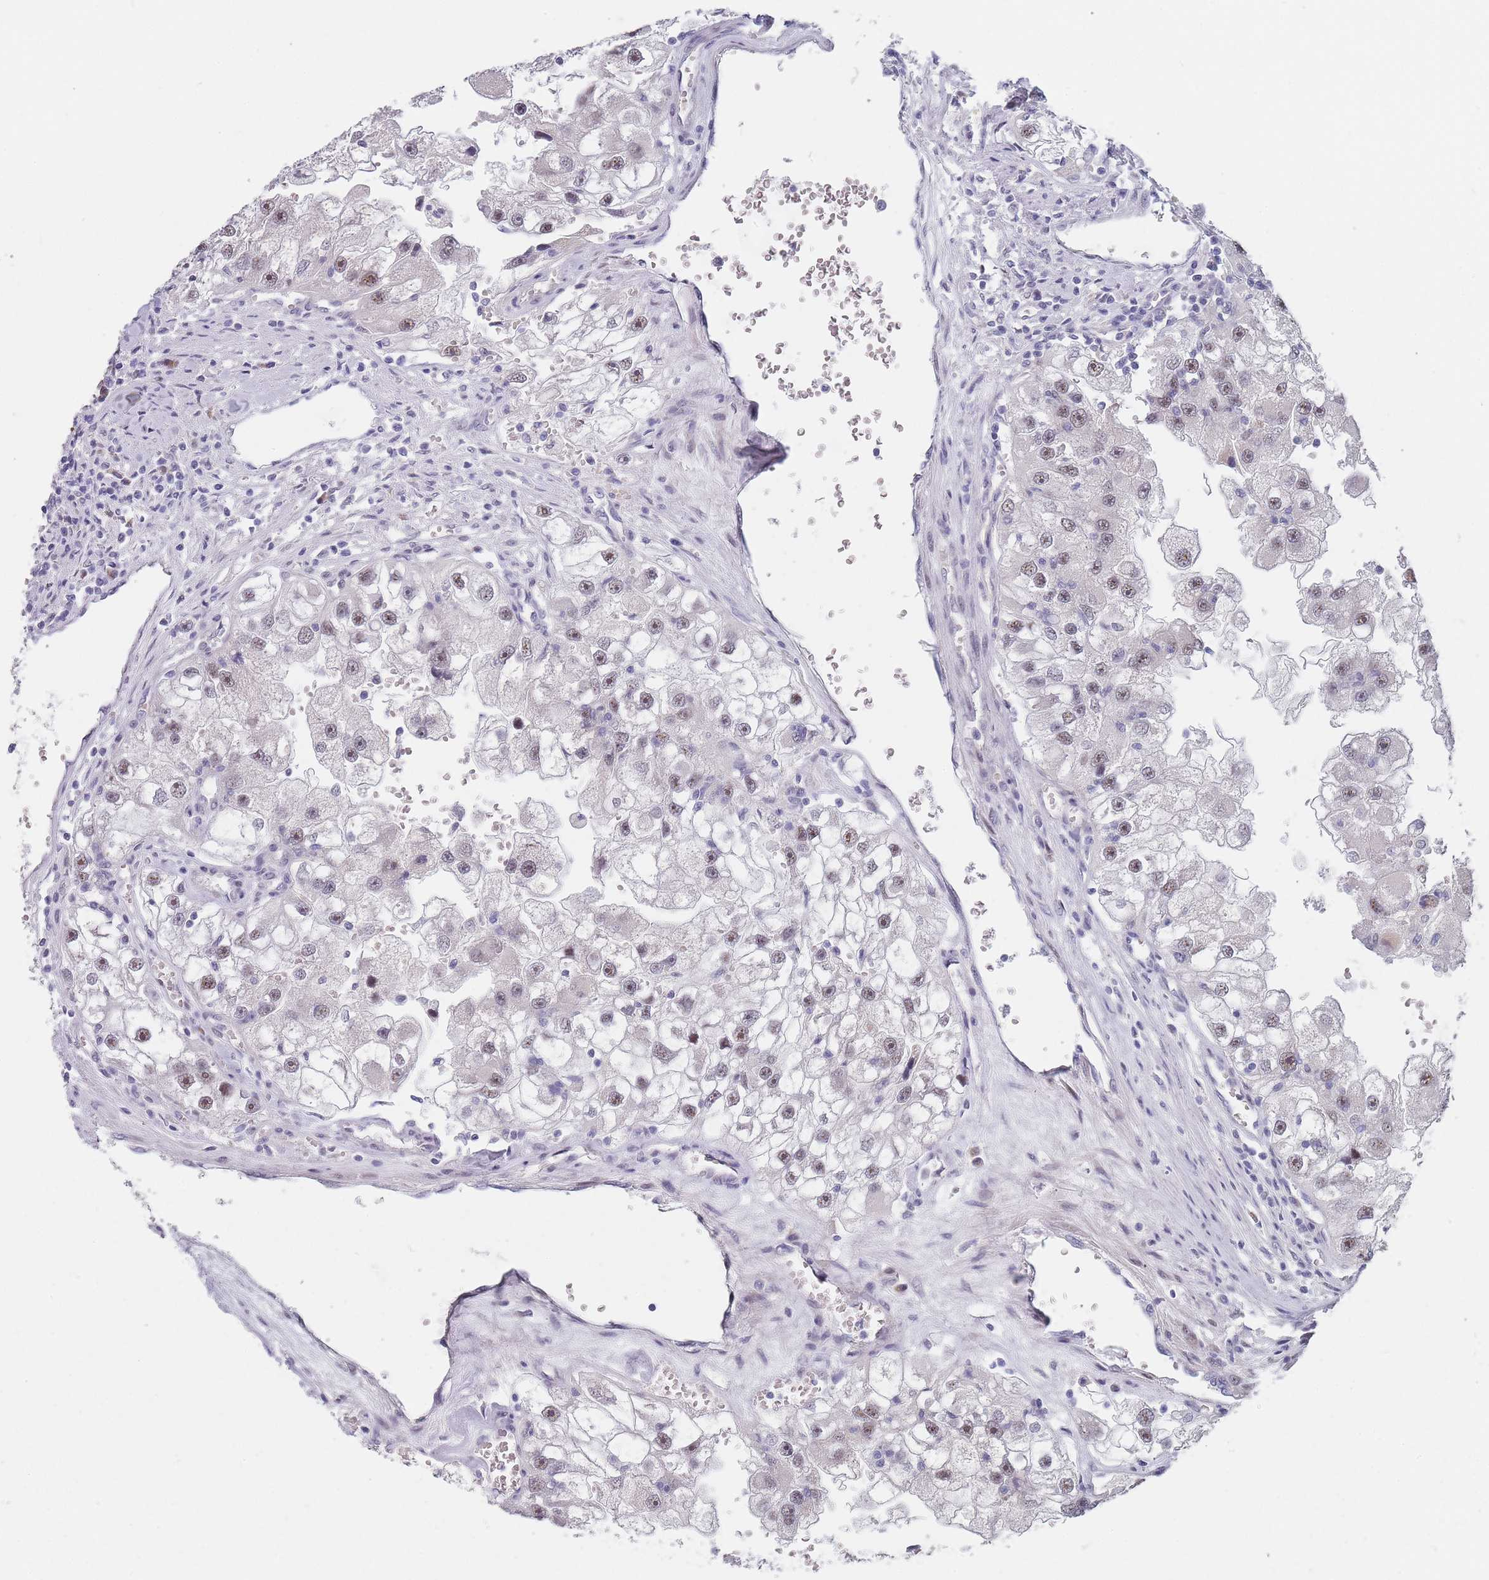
{"staining": {"intensity": "weak", "quantity": "25%-75%", "location": "nuclear"}, "tissue": "renal cancer", "cell_type": "Tumor cells", "image_type": "cancer", "snomed": [{"axis": "morphology", "description": "Adenocarcinoma, NOS"}, {"axis": "topography", "description": "Kidney"}], "caption": "The immunohistochemical stain highlights weak nuclear staining in tumor cells of renal cancer tissue. The protein of interest is stained brown, and the nuclei are stained in blue (DAB IHC with brightfield microscopy, high magnification).", "gene": "PLCL2", "patient": {"sex": "male", "age": 63}}